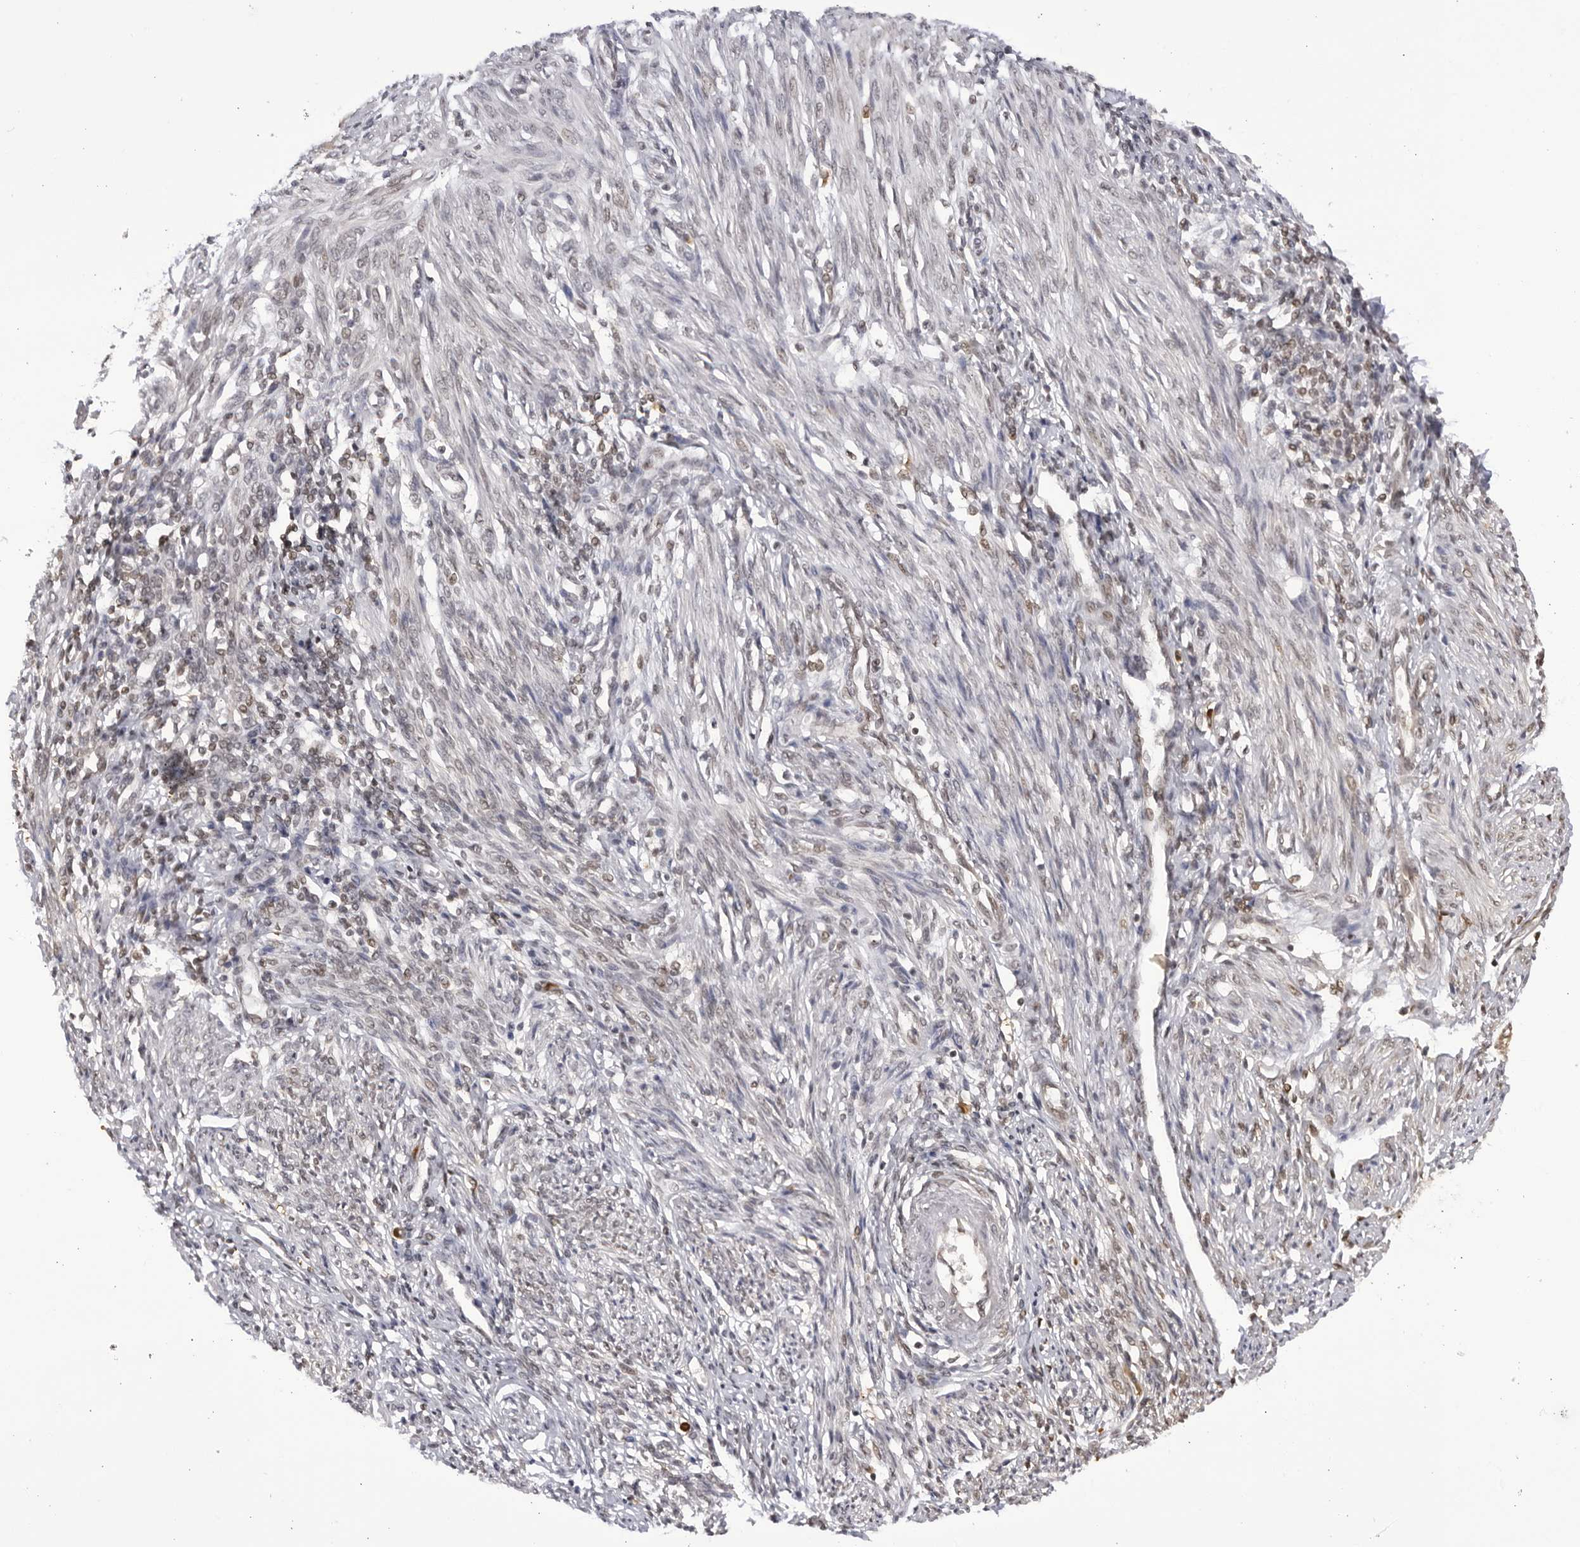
{"staining": {"intensity": "negative", "quantity": "none", "location": "none"}, "tissue": "endometrium", "cell_type": "Cells in endometrial stroma", "image_type": "normal", "snomed": [{"axis": "morphology", "description": "Normal tissue, NOS"}, {"axis": "topography", "description": "Endometrium"}], "caption": "Immunohistochemistry (IHC) of normal endometrium displays no positivity in cells in endometrial stroma.", "gene": "RASGEF1C", "patient": {"sex": "female", "age": 66}}